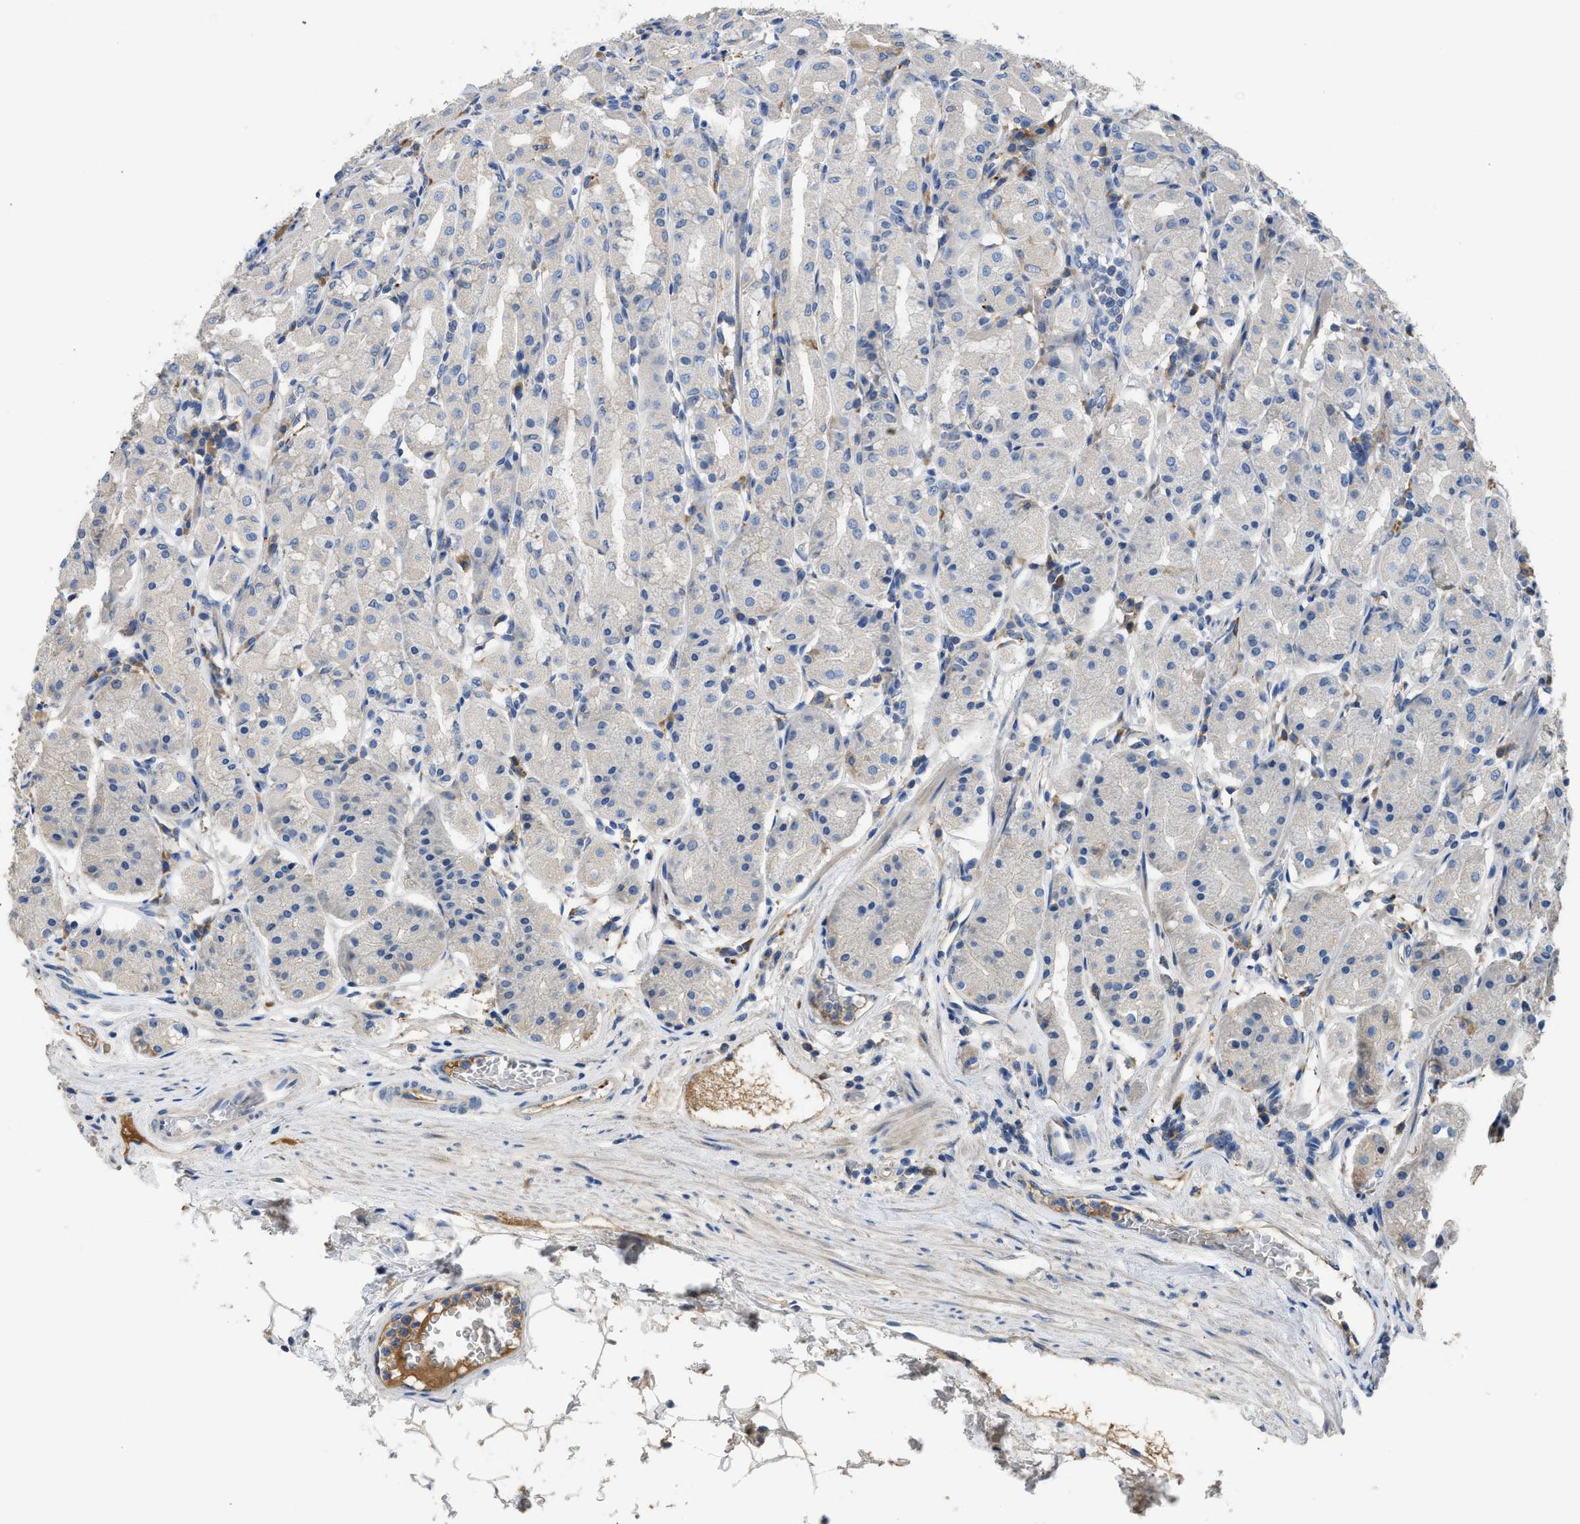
{"staining": {"intensity": "weak", "quantity": "<25%", "location": "cytoplasmic/membranous"}, "tissue": "stomach", "cell_type": "Glandular cells", "image_type": "normal", "snomed": [{"axis": "morphology", "description": "Normal tissue, NOS"}, {"axis": "topography", "description": "Stomach"}, {"axis": "topography", "description": "Stomach, lower"}], "caption": "Stomach was stained to show a protein in brown. There is no significant positivity in glandular cells. Nuclei are stained in blue.", "gene": "C1S", "patient": {"sex": "female", "age": 56}}